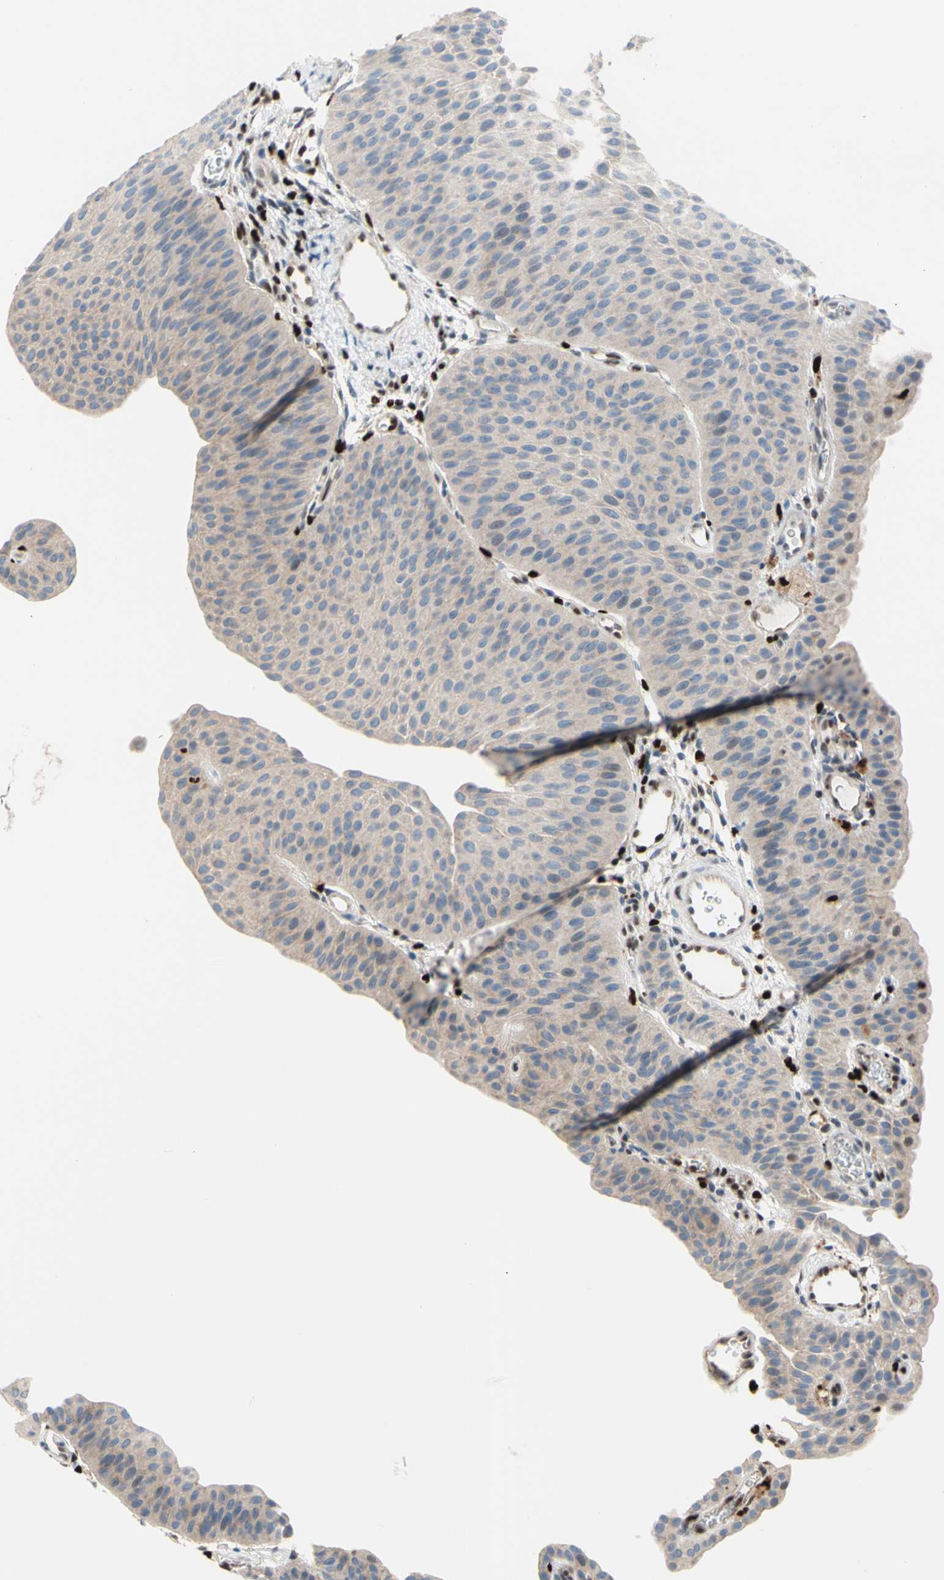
{"staining": {"intensity": "weak", "quantity": ">75%", "location": "cytoplasmic/membranous"}, "tissue": "urothelial cancer", "cell_type": "Tumor cells", "image_type": "cancer", "snomed": [{"axis": "morphology", "description": "Urothelial carcinoma, Low grade"}, {"axis": "topography", "description": "Urinary bladder"}], "caption": "Human urothelial carcinoma (low-grade) stained with a protein marker exhibits weak staining in tumor cells.", "gene": "EED", "patient": {"sex": "female", "age": 60}}